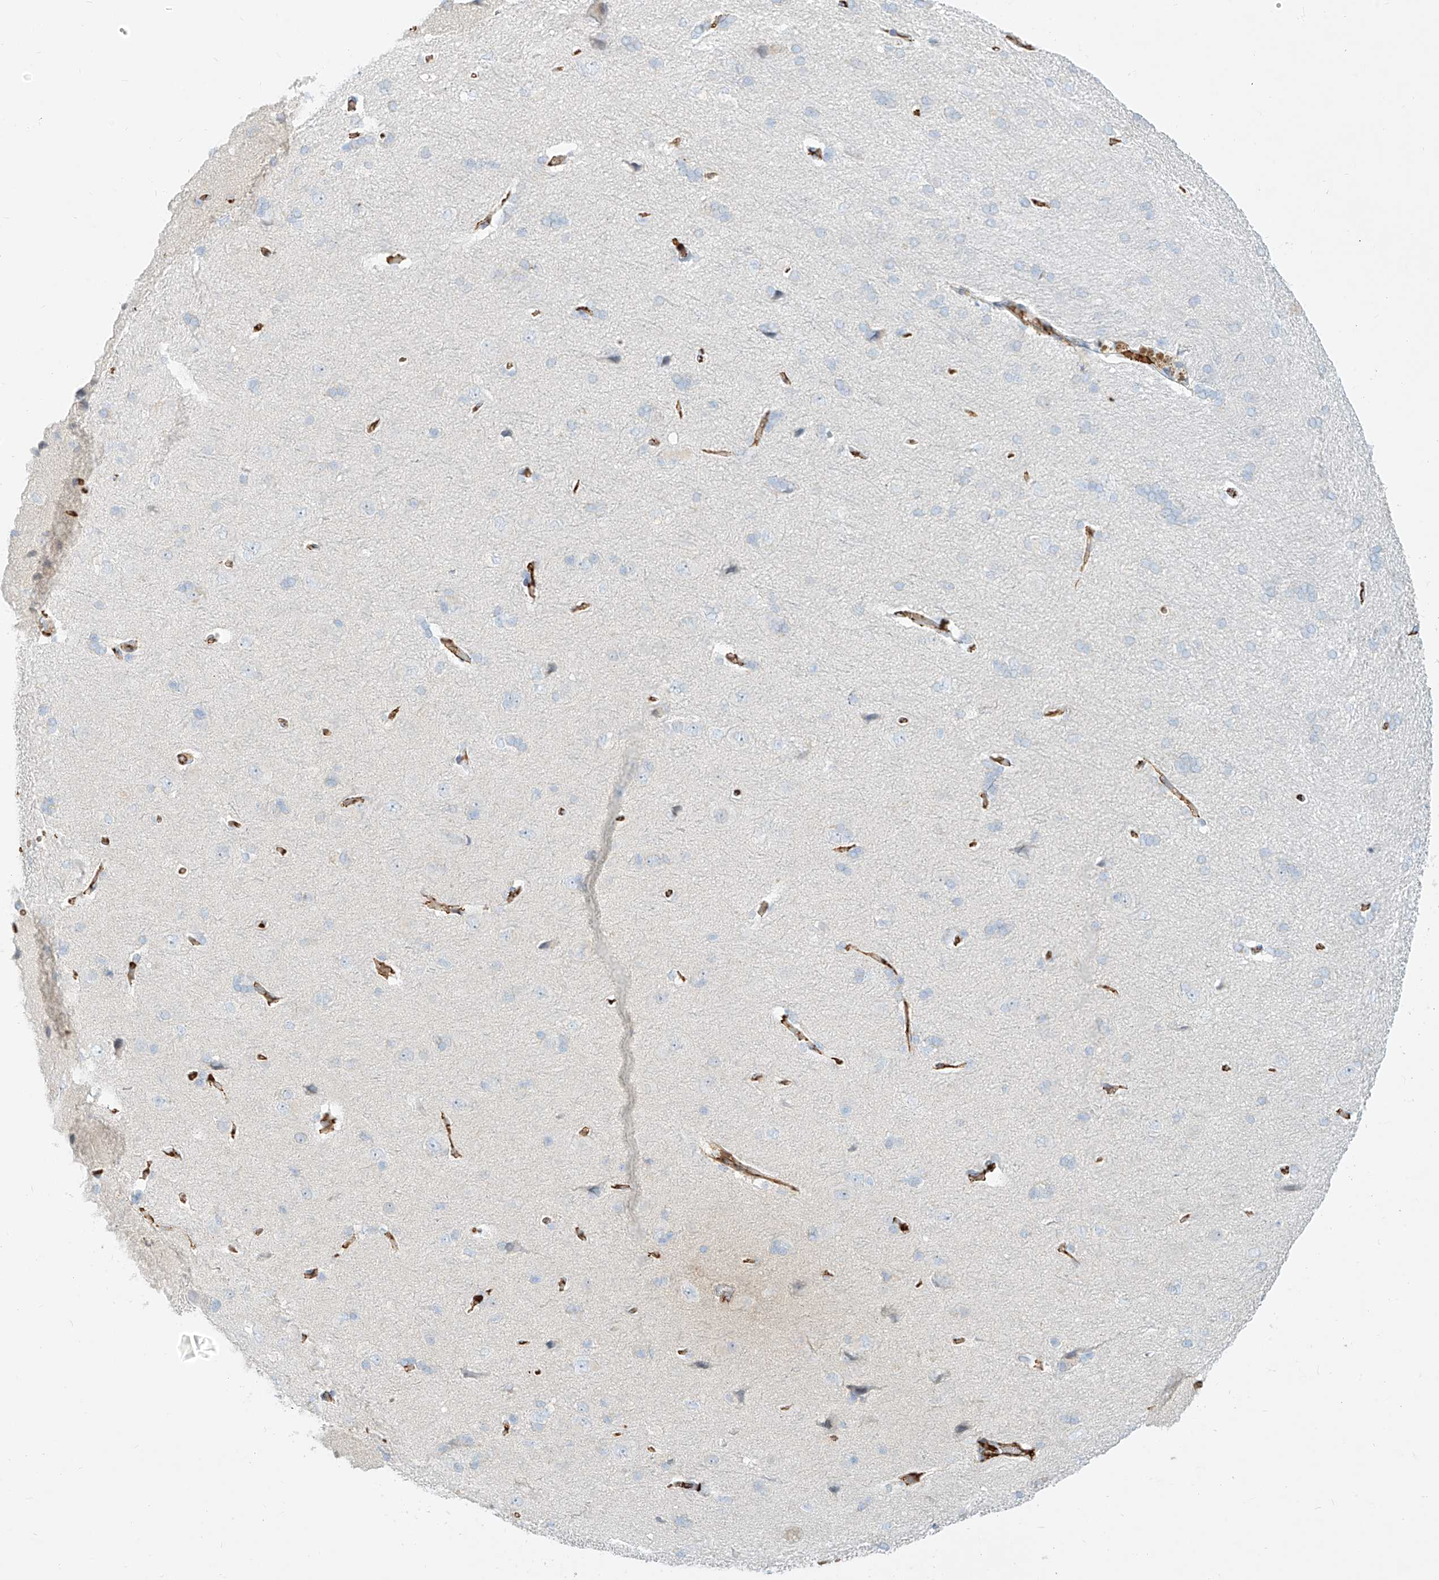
{"staining": {"intensity": "moderate", "quantity": "25%-75%", "location": "cytoplasmic/membranous"}, "tissue": "cerebral cortex", "cell_type": "Endothelial cells", "image_type": "normal", "snomed": [{"axis": "morphology", "description": "Normal tissue, NOS"}, {"axis": "topography", "description": "Cerebral cortex"}], "caption": "Endothelial cells demonstrate medium levels of moderate cytoplasmic/membranous positivity in about 25%-75% of cells in unremarkable cerebral cortex. The protein of interest is stained brown, and the nuclei are stained in blue (DAB (3,3'-diaminobenzidine) IHC with brightfield microscopy, high magnification).", "gene": "OCSTAMP", "patient": {"sex": "male", "age": 62}}